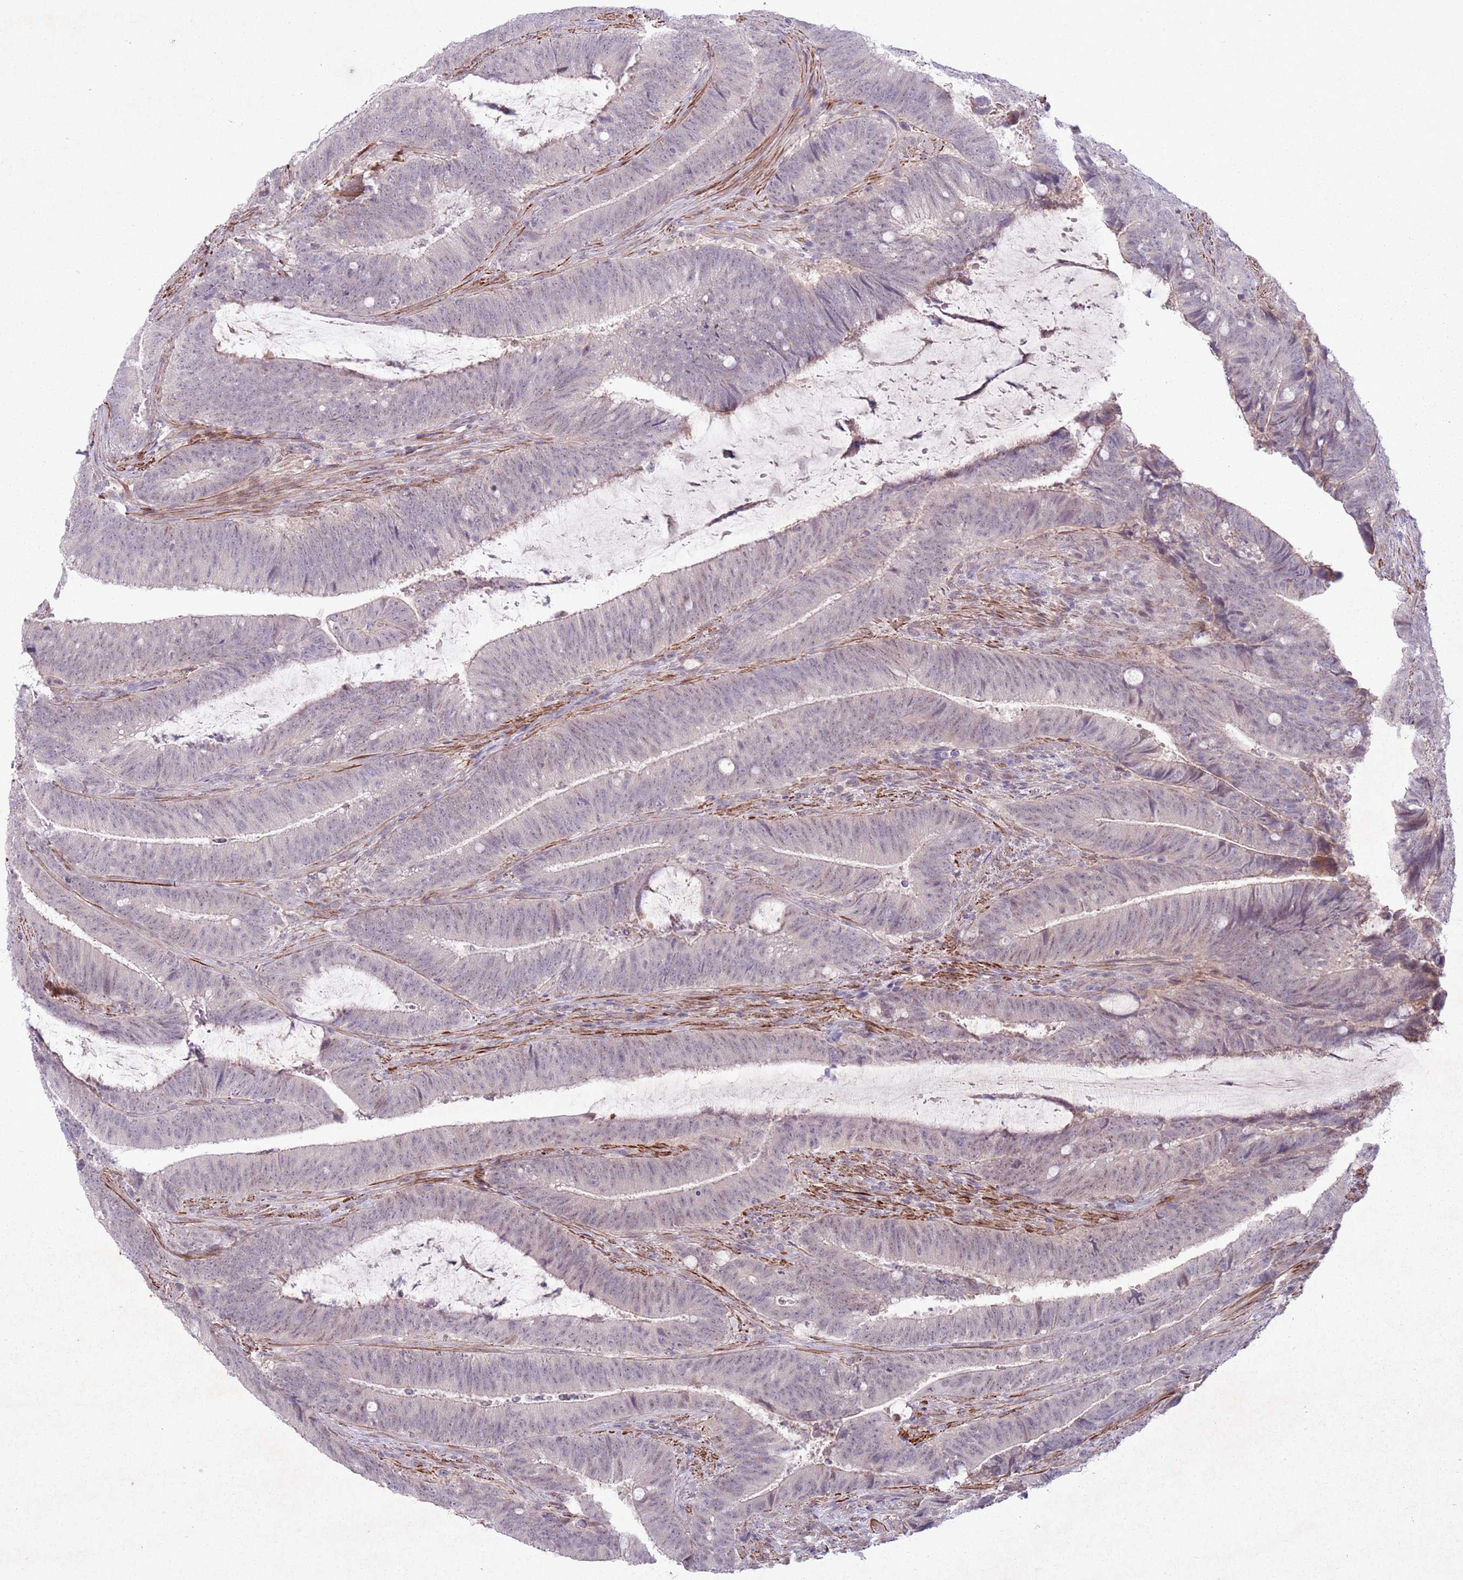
{"staining": {"intensity": "weak", "quantity": "<25%", "location": "nuclear"}, "tissue": "colorectal cancer", "cell_type": "Tumor cells", "image_type": "cancer", "snomed": [{"axis": "morphology", "description": "Adenocarcinoma, NOS"}, {"axis": "topography", "description": "Colon"}], "caption": "IHC of human colorectal cancer demonstrates no expression in tumor cells. (DAB immunohistochemistry (IHC) visualized using brightfield microscopy, high magnification).", "gene": "CCNI", "patient": {"sex": "female", "age": 43}}